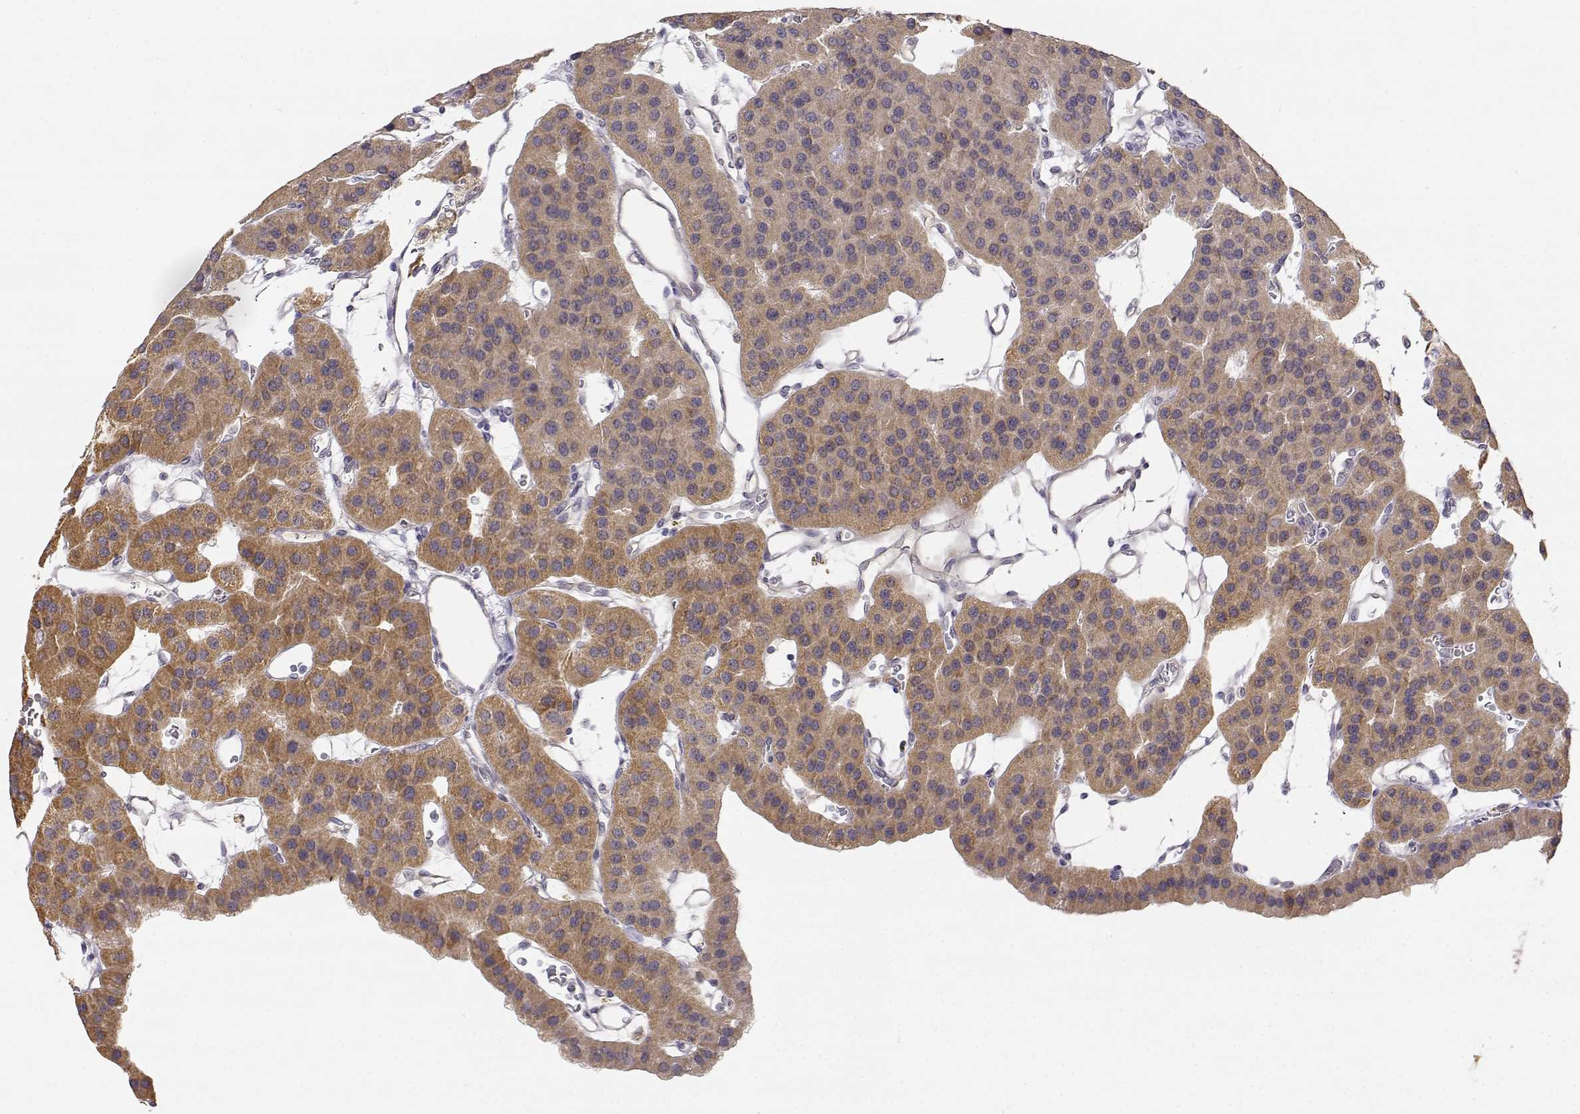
{"staining": {"intensity": "moderate", "quantity": "25%-75%", "location": "cytoplasmic/membranous"}, "tissue": "parathyroid gland", "cell_type": "Glandular cells", "image_type": "normal", "snomed": [{"axis": "morphology", "description": "Normal tissue, NOS"}, {"axis": "morphology", "description": "Adenoma, NOS"}, {"axis": "topography", "description": "Parathyroid gland"}], "caption": "IHC staining of benign parathyroid gland, which shows medium levels of moderate cytoplasmic/membranous staining in approximately 25%-75% of glandular cells indicating moderate cytoplasmic/membranous protein expression. The staining was performed using DAB (brown) for protein detection and nuclei were counterstained in hematoxylin (blue).", "gene": "EAF2", "patient": {"sex": "female", "age": 86}}